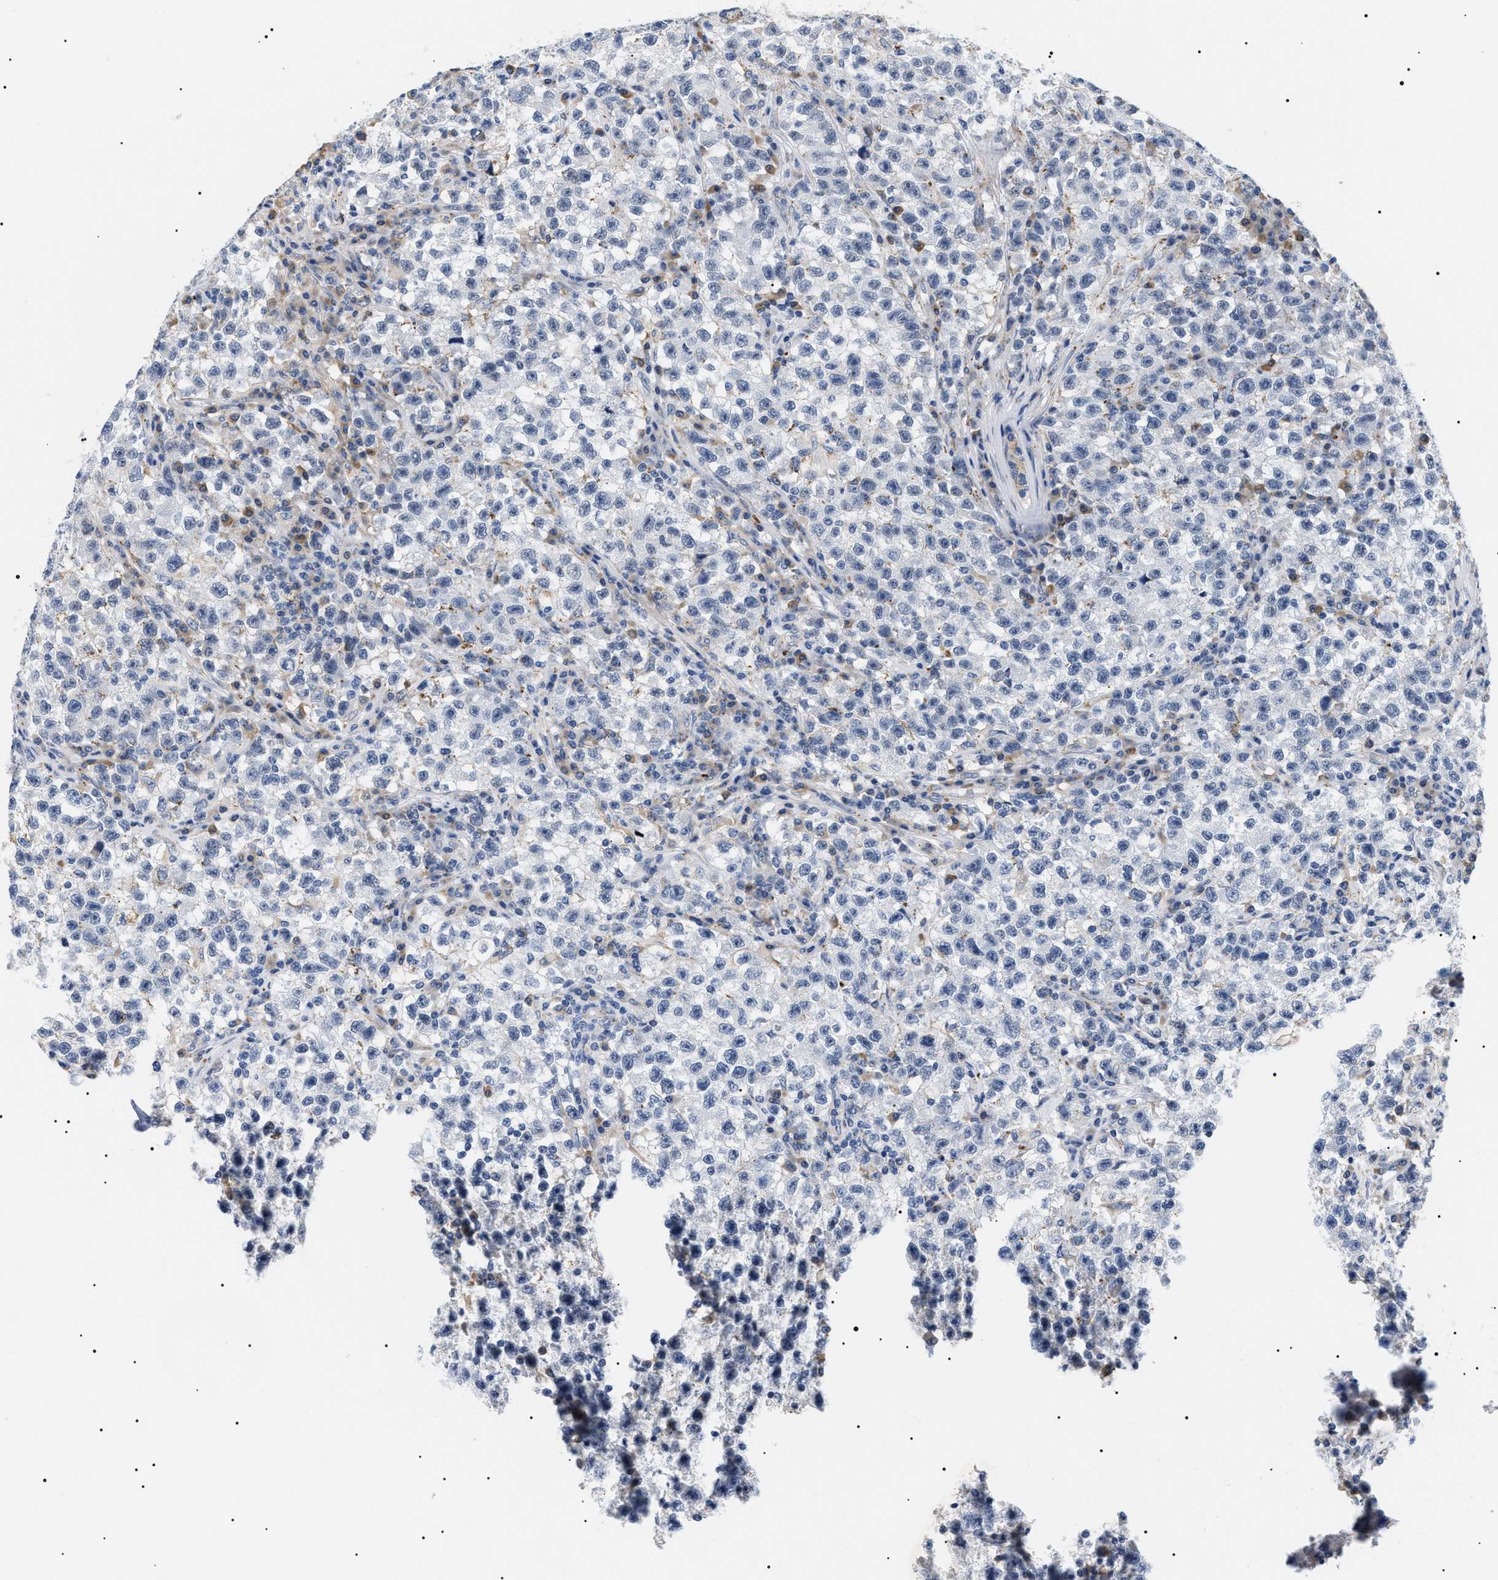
{"staining": {"intensity": "negative", "quantity": "none", "location": "none"}, "tissue": "testis cancer", "cell_type": "Tumor cells", "image_type": "cancer", "snomed": [{"axis": "morphology", "description": "Seminoma, NOS"}, {"axis": "topography", "description": "Testis"}], "caption": "Immunohistochemical staining of human seminoma (testis) demonstrates no significant positivity in tumor cells. (Immunohistochemistry, brightfield microscopy, high magnification).", "gene": "HSD17B11", "patient": {"sex": "male", "age": 22}}